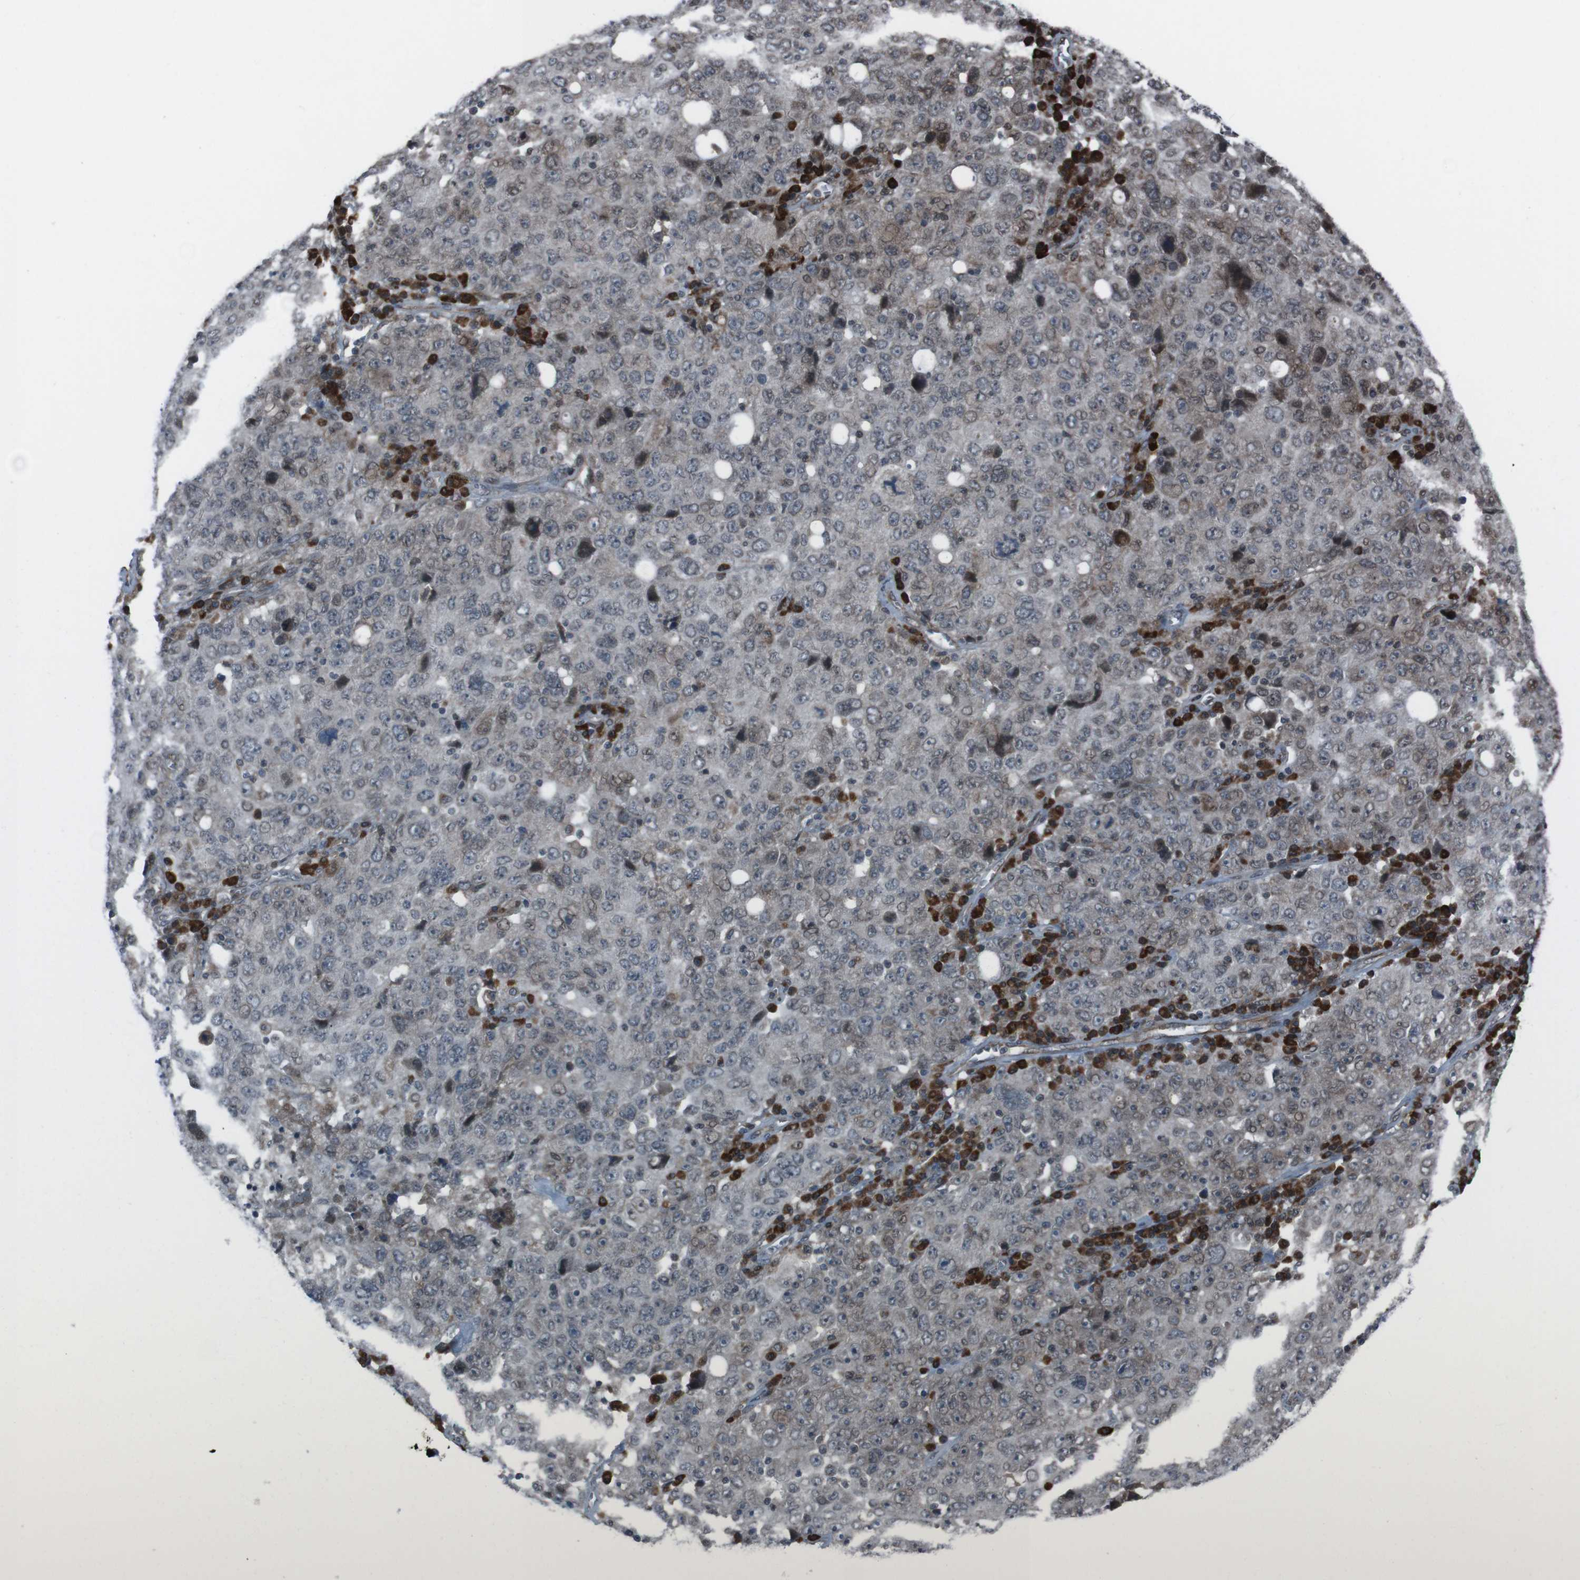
{"staining": {"intensity": "weak", "quantity": "25%-75%", "location": "cytoplasmic/membranous"}, "tissue": "ovarian cancer", "cell_type": "Tumor cells", "image_type": "cancer", "snomed": [{"axis": "morphology", "description": "Carcinoma, endometroid"}, {"axis": "topography", "description": "Ovary"}], "caption": "A low amount of weak cytoplasmic/membranous positivity is present in approximately 25%-75% of tumor cells in ovarian cancer (endometroid carcinoma) tissue.", "gene": "SS18L1", "patient": {"sex": "female", "age": 62}}